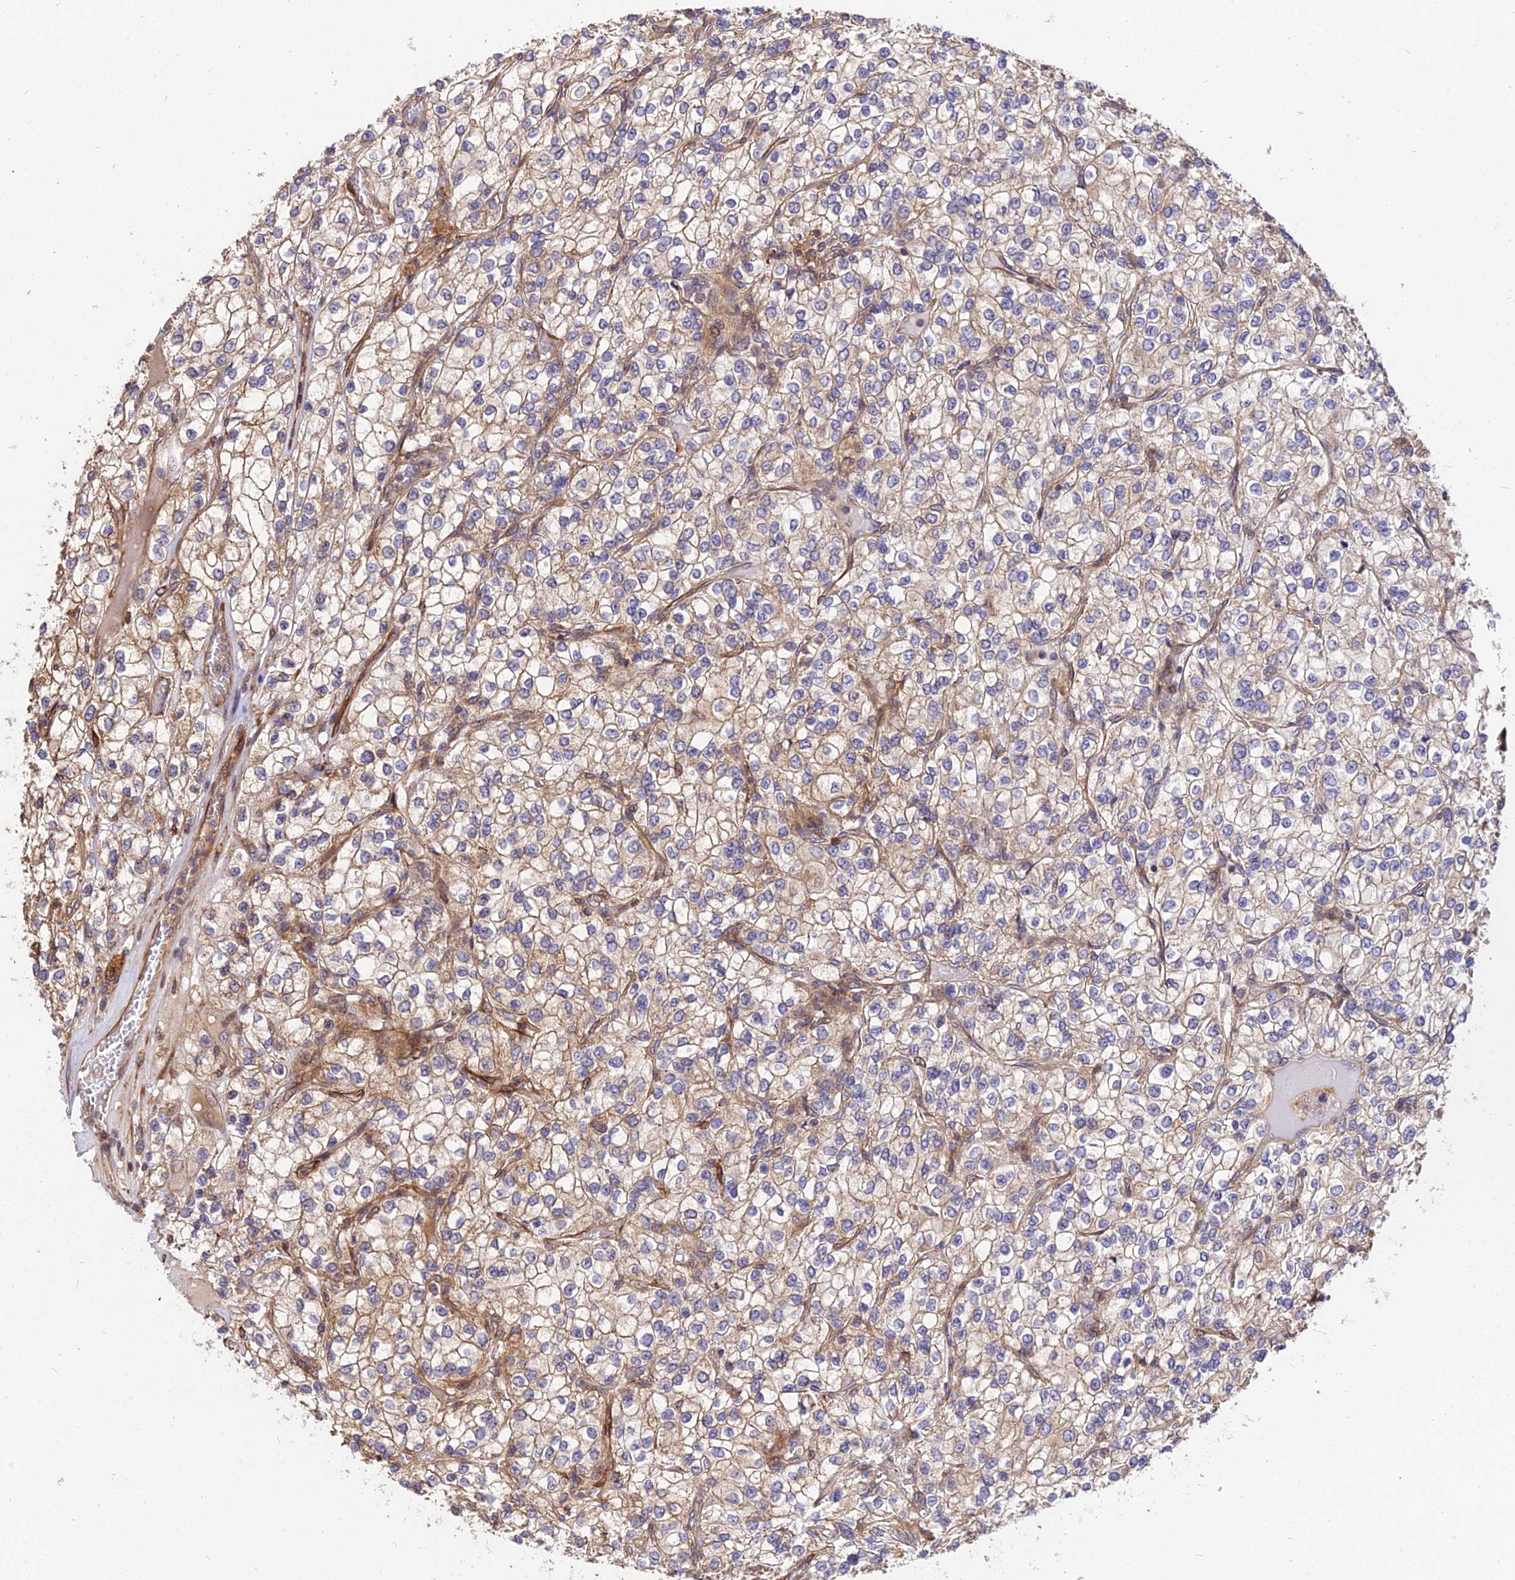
{"staining": {"intensity": "moderate", "quantity": "25%-75%", "location": "cytoplasmic/membranous"}, "tissue": "renal cancer", "cell_type": "Tumor cells", "image_type": "cancer", "snomed": [{"axis": "morphology", "description": "Adenocarcinoma, NOS"}, {"axis": "topography", "description": "Kidney"}], "caption": "High-magnification brightfield microscopy of renal adenocarcinoma stained with DAB (3,3'-diaminobenzidine) (brown) and counterstained with hematoxylin (blue). tumor cells exhibit moderate cytoplasmic/membranous staining is present in approximately25%-75% of cells. The protein of interest is stained brown, and the nuclei are stained in blue (DAB (3,3'-diaminobenzidine) IHC with brightfield microscopy, high magnification).", "gene": "ROCK1", "patient": {"sex": "male", "age": 80}}